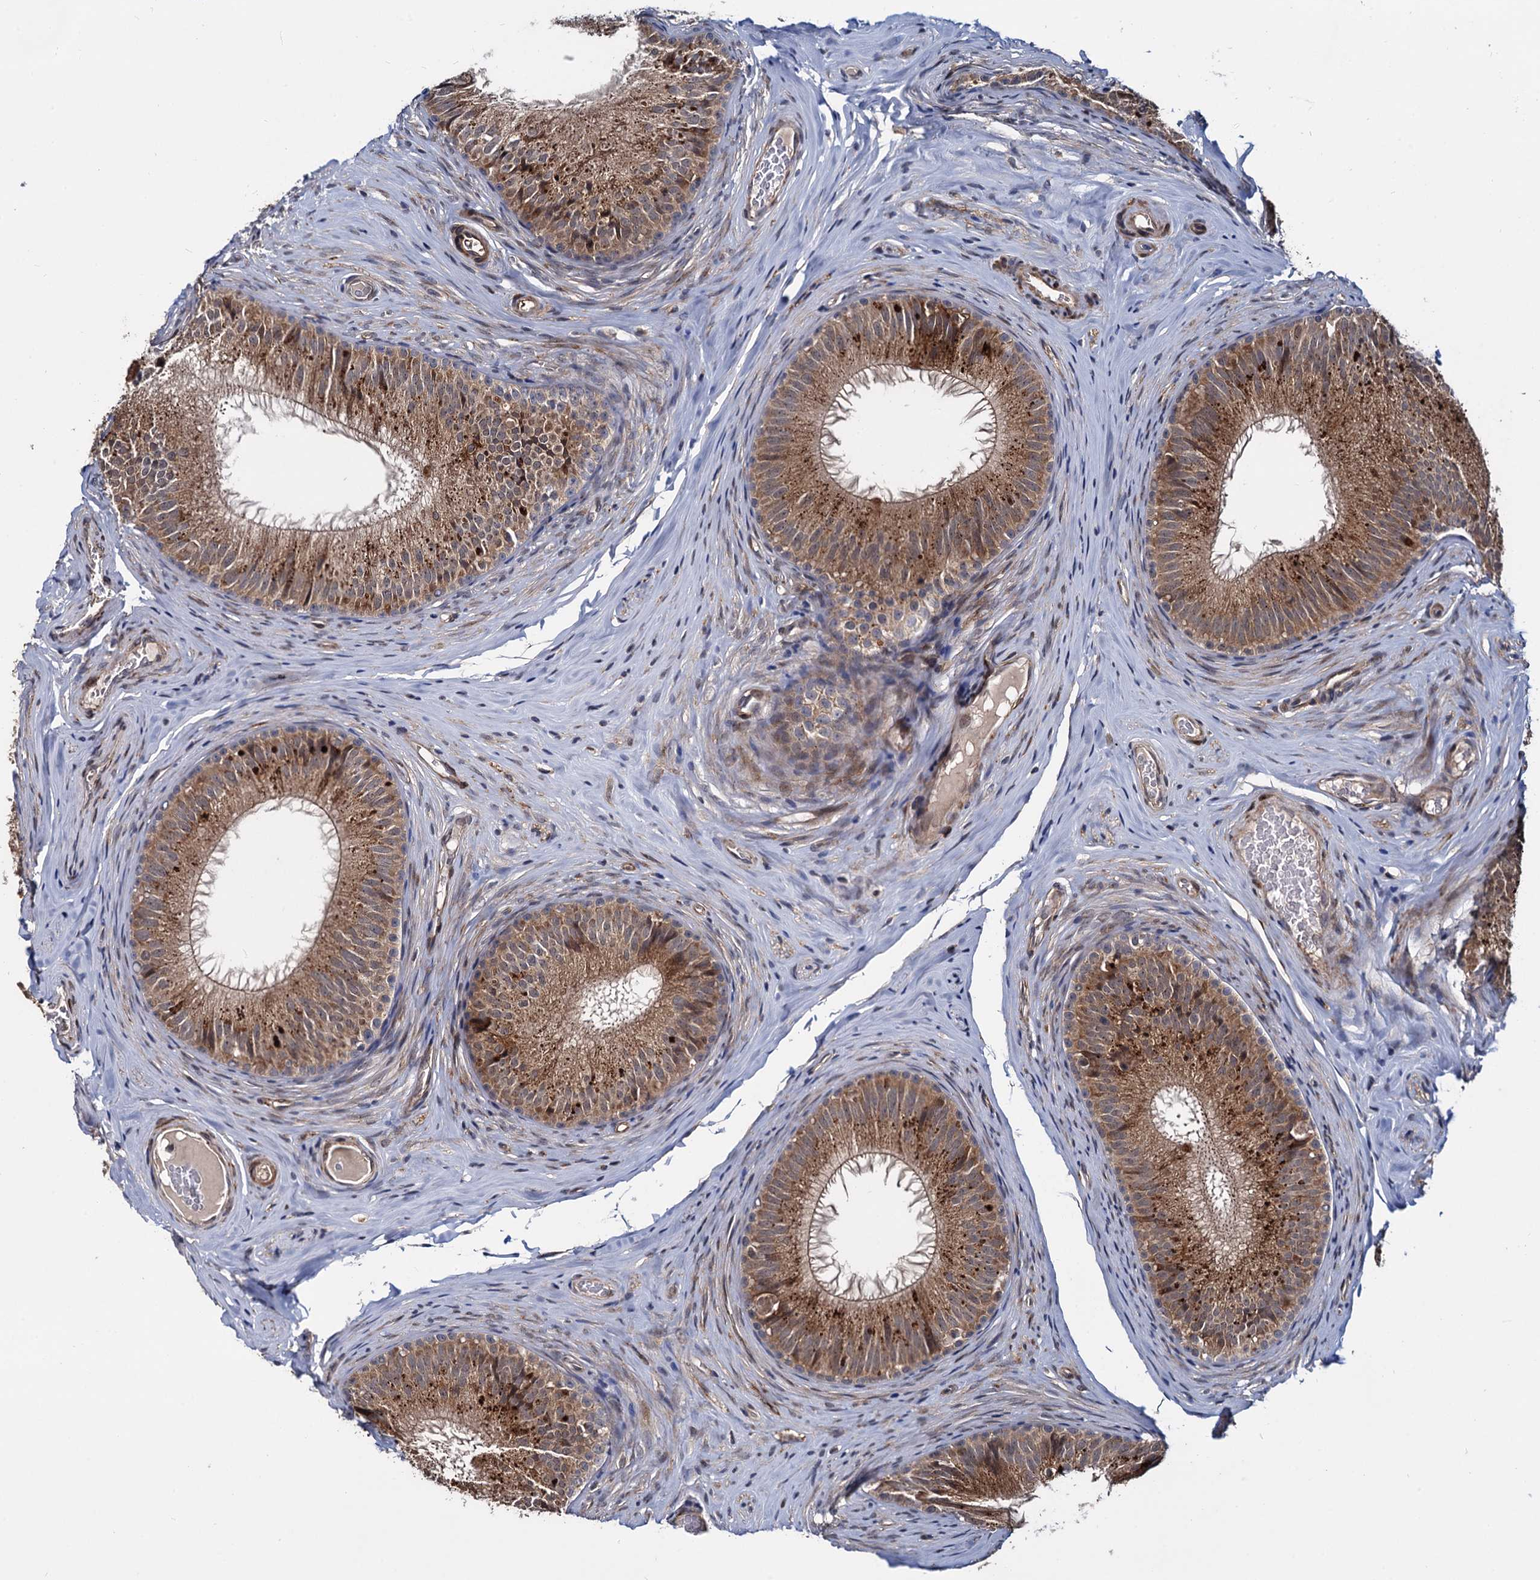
{"staining": {"intensity": "moderate", "quantity": ">75%", "location": "cytoplasmic/membranous"}, "tissue": "epididymis", "cell_type": "Glandular cells", "image_type": "normal", "snomed": [{"axis": "morphology", "description": "Normal tissue, NOS"}, {"axis": "topography", "description": "Epididymis"}], "caption": "Epididymis stained for a protein (brown) shows moderate cytoplasmic/membranous positive expression in about >75% of glandular cells.", "gene": "ARHGAP42", "patient": {"sex": "male", "age": 34}}